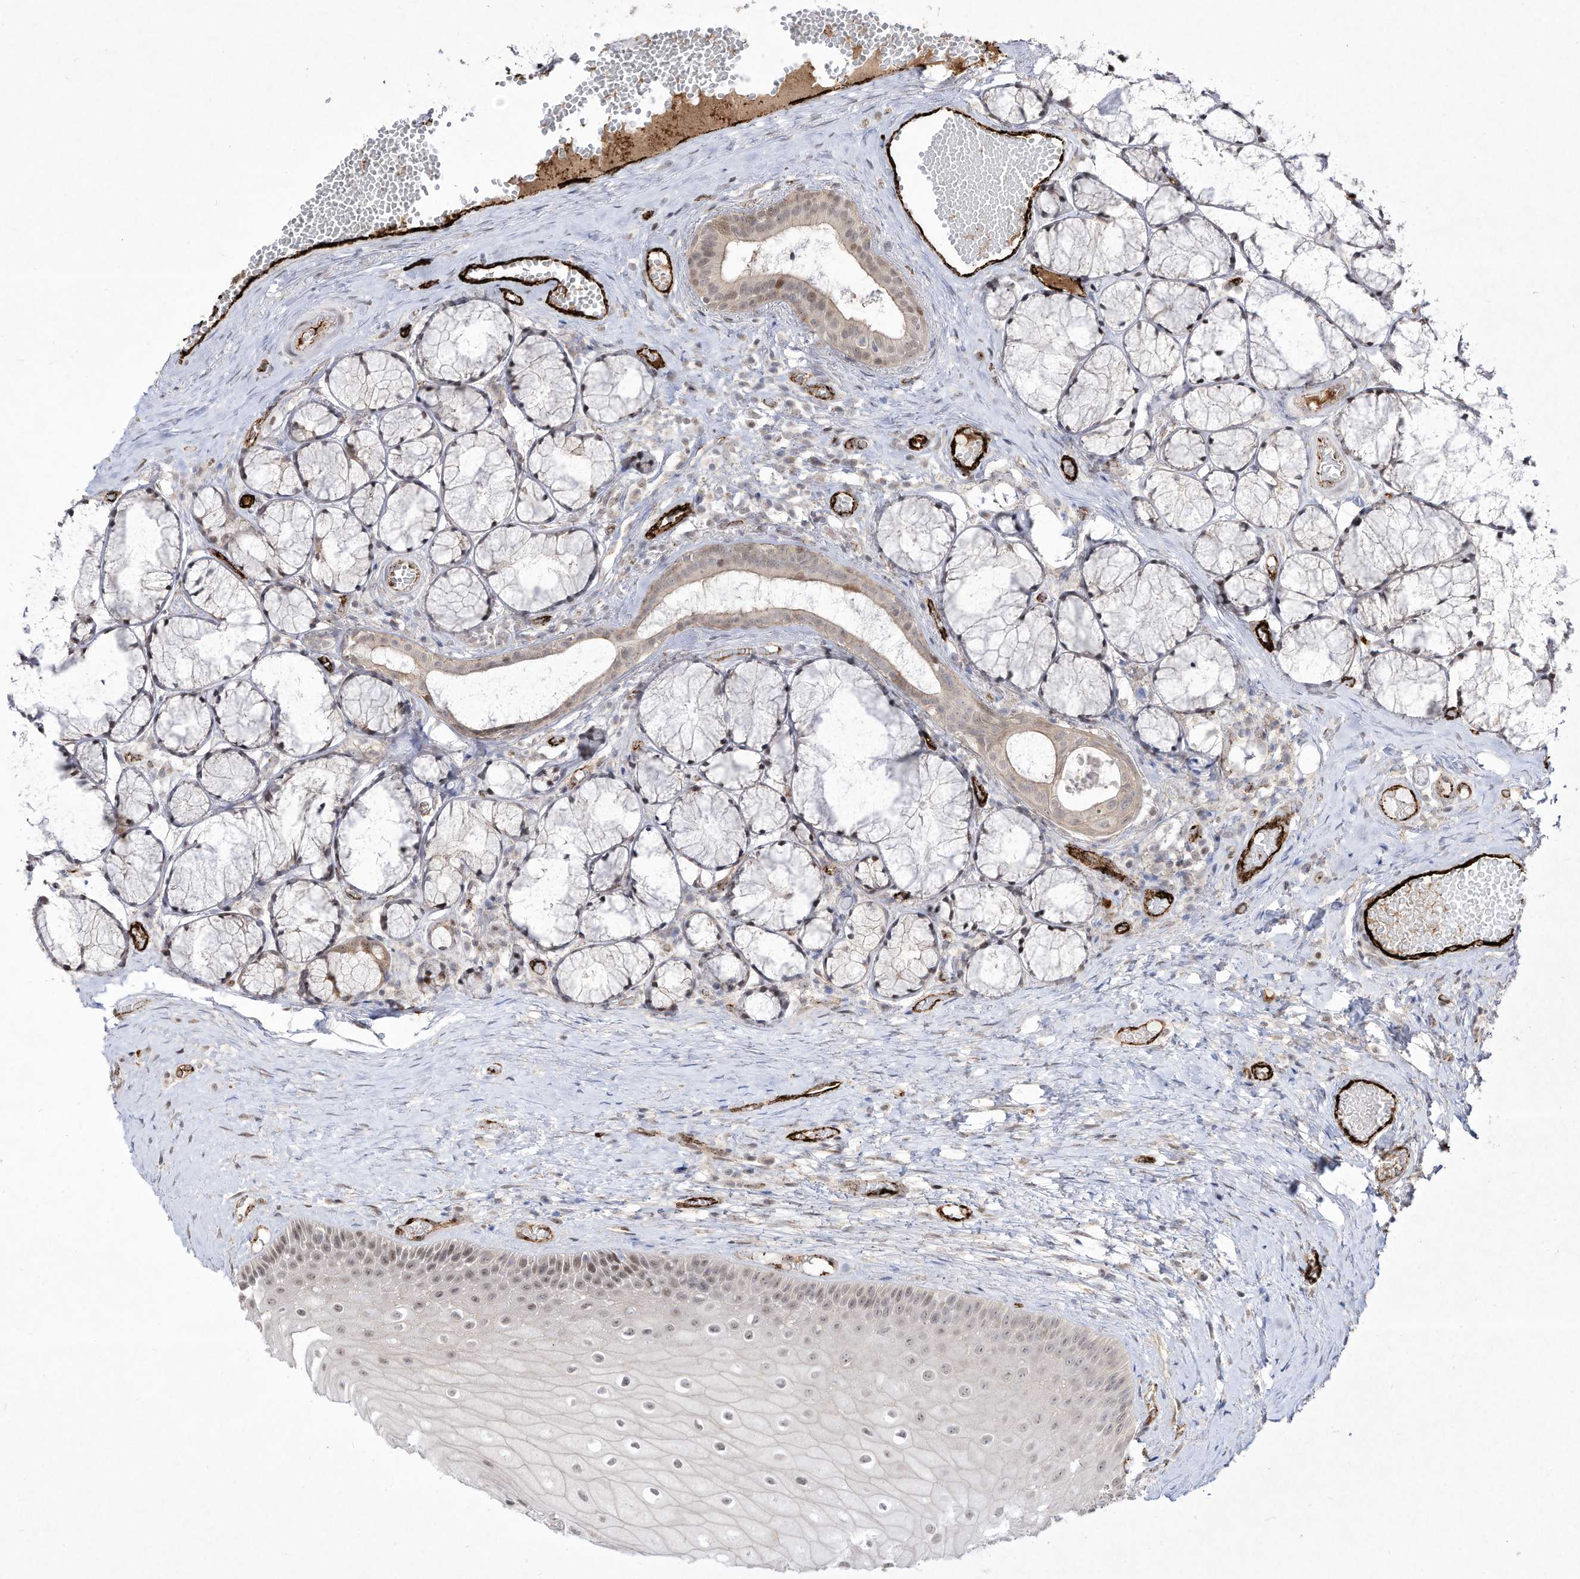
{"staining": {"intensity": "weak", "quantity": ">75%", "location": "nuclear"}, "tissue": "oral mucosa", "cell_type": "Squamous epithelial cells", "image_type": "normal", "snomed": [{"axis": "morphology", "description": "Normal tissue, NOS"}, {"axis": "topography", "description": "Oral tissue"}], "caption": "Immunohistochemical staining of benign human oral mucosa reveals weak nuclear protein positivity in about >75% of squamous epithelial cells. (brown staining indicates protein expression, while blue staining denotes nuclei).", "gene": "ZGRF1", "patient": {"sex": "male", "age": 66}}